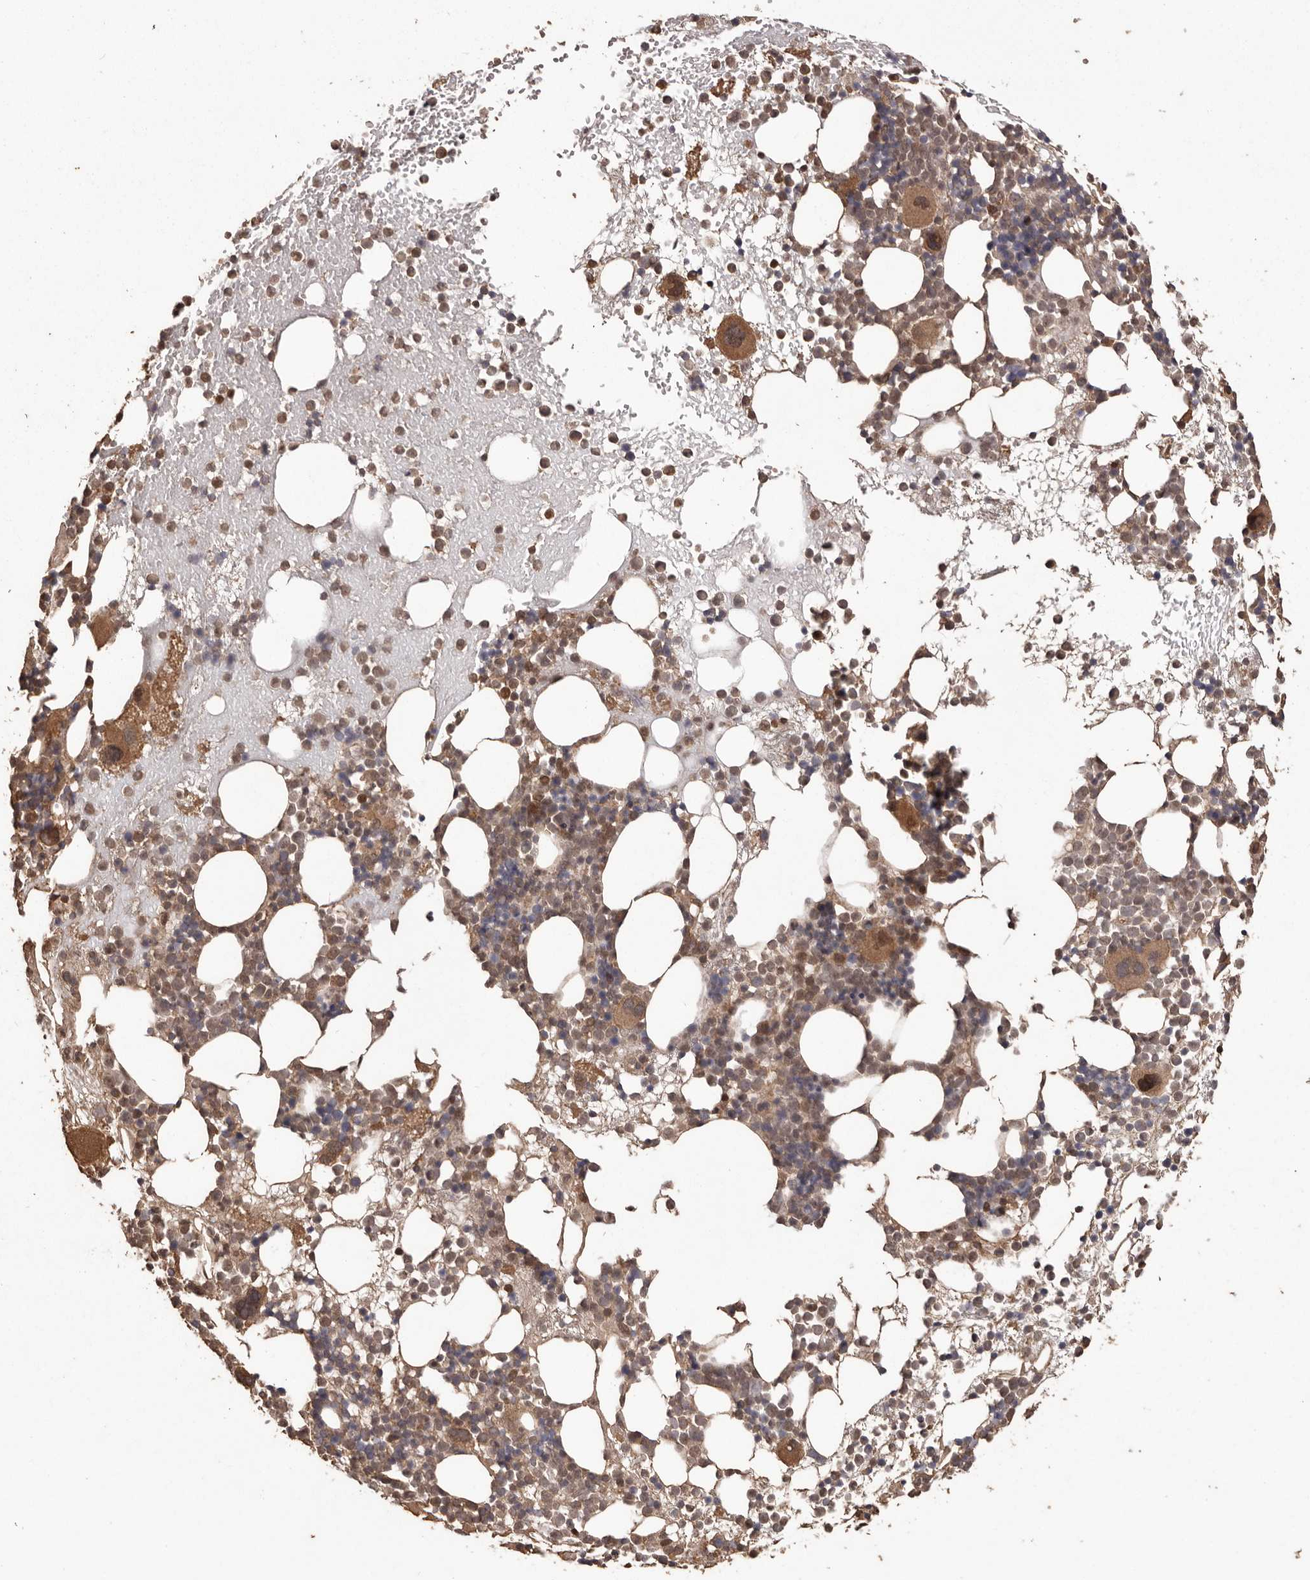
{"staining": {"intensity": "moderate", "quantity": ">75%", "location": "cytoplasmic/membranous,nuclear"}, "tissue": "bone marrow", "cell_type": "Hematopoietic cells", "image_type": "normal", "snomed": [{"axis": "morphology", "description": "Normal tissue, NOS"}, {"axis": "topography", "description": "Bone marrow"}], "caption": "IHC micrograph of unremarkable human bone marrow stained for a protein (brown), which displays medium levels of moderate cytoplasmic/membranous,nuclear expression in approximately >75% of hematopoietic cells.", "gene": "NUP43", "patient": {"sex": "female", "age": 57}}